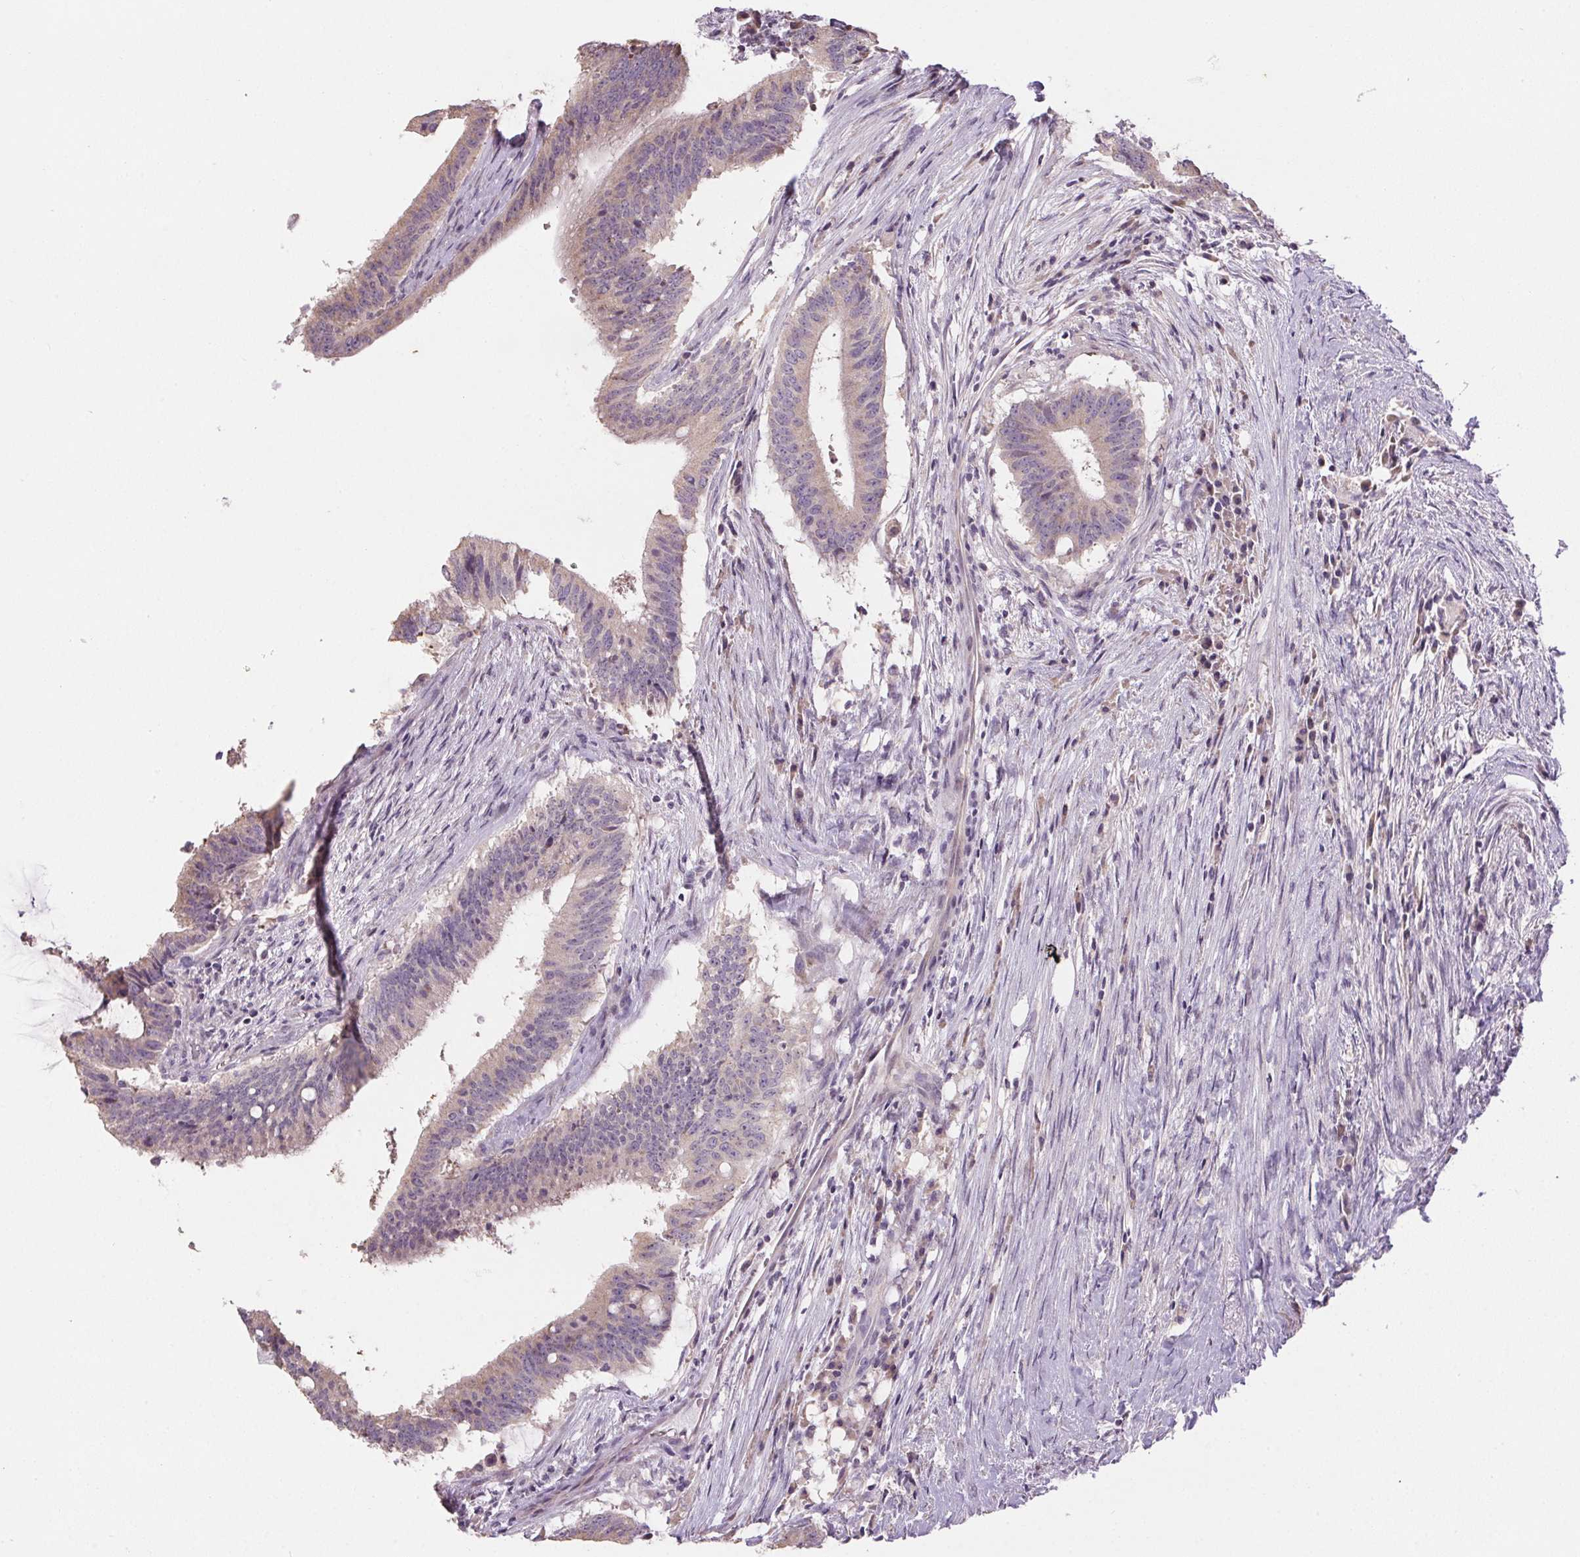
{"staining": {"intensity": "weak", "quantity": "<25%", "location": "cytoplasmic/membranous"}, "tissue": "colorectal cancer", "cell_type": "Tumor cells", "image_type": "cancer", "snomed": [{"axis": "morphology", "description": "Adenocarcinoma, NOS"}, {"axis": "topography", "description": "Colon"}], "caption": "Immunohistochemical staining of colorectal cancer (adenocarcinoma) exhibits no significant expression in tumor cells.", "gene": "SPACA9", "patient": {"sex": "female", "age": 43}}